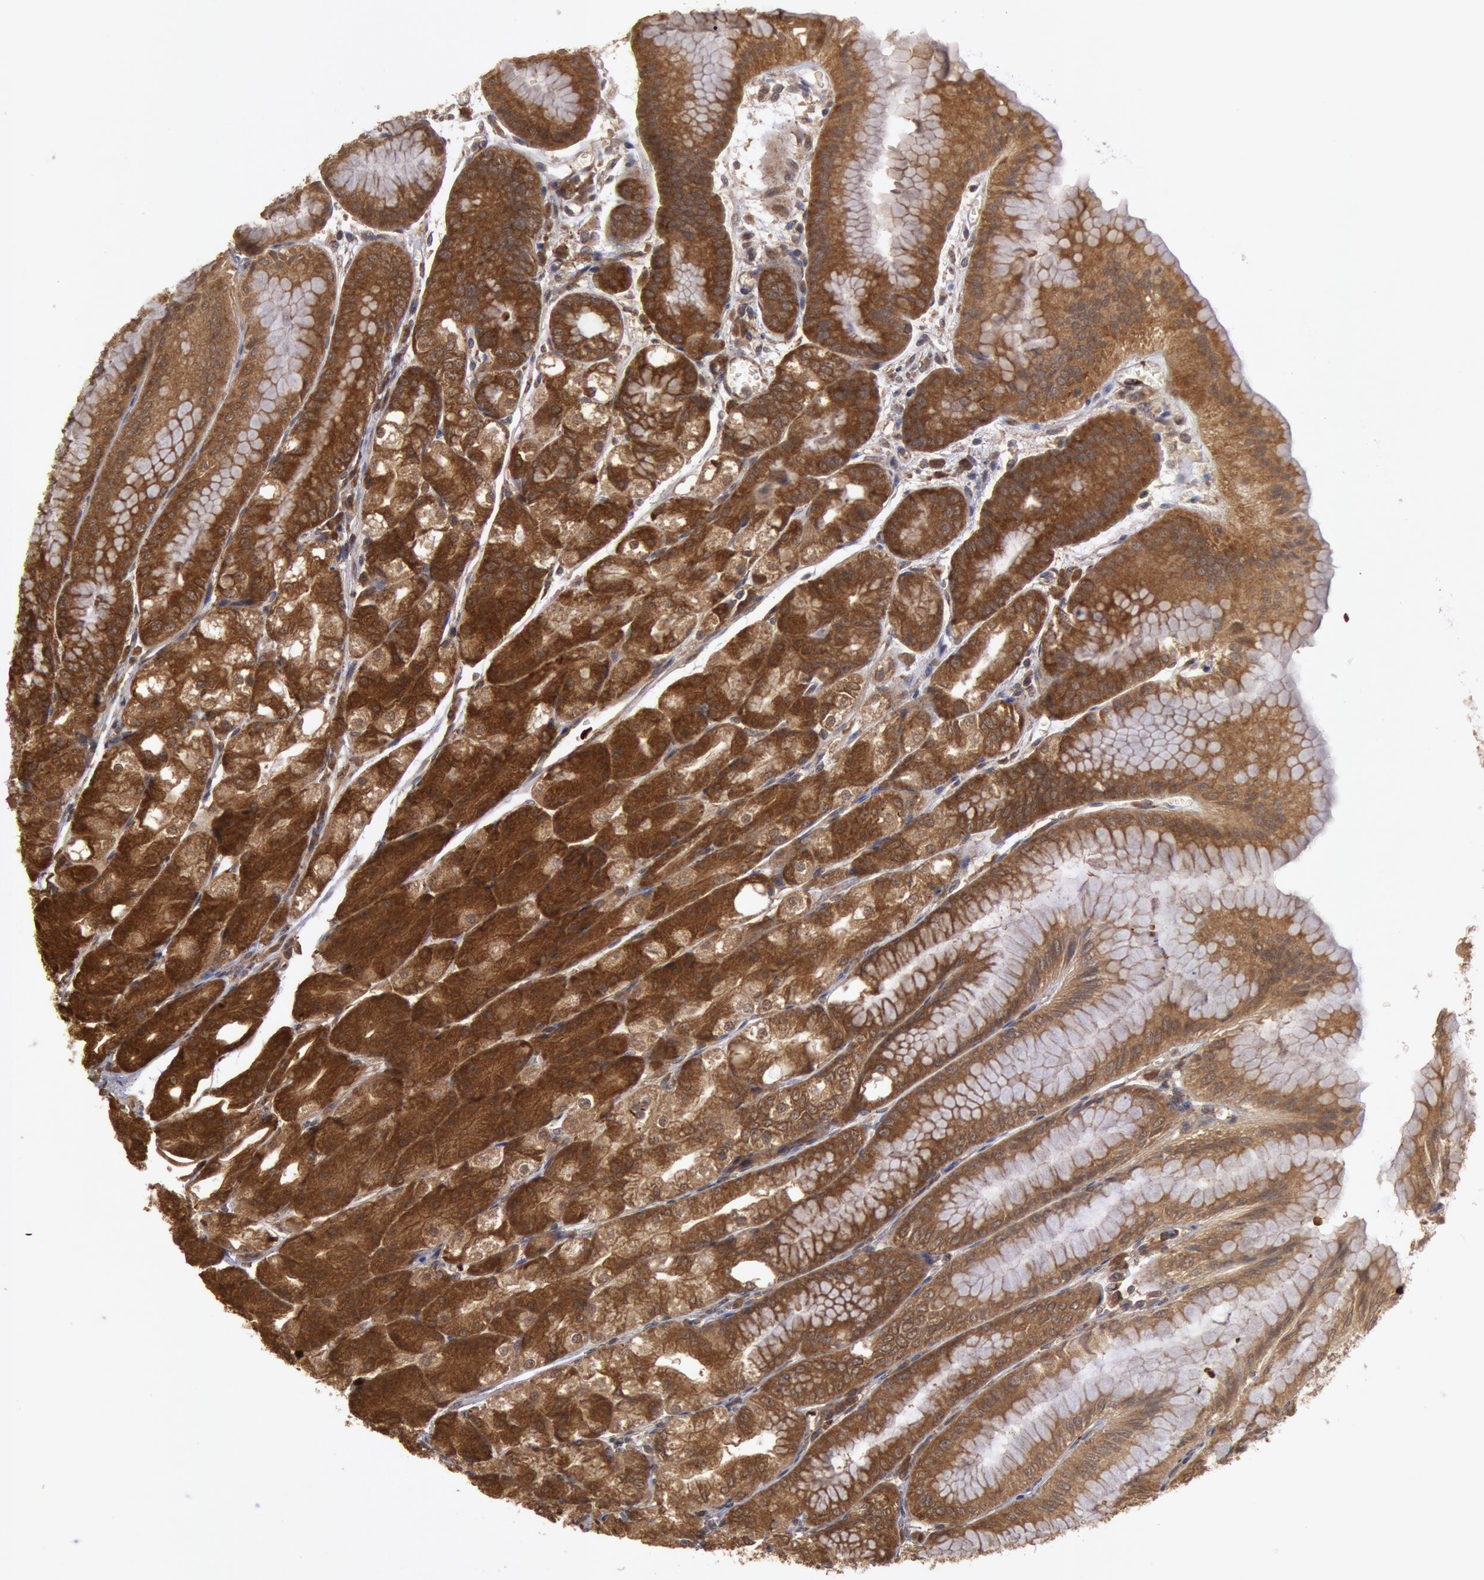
{"staining": {"intensity": "strong", "quantity": ">75%", "location": "cytoplasmic/membranous"}, "tissue": "stomach", "cell_type": "Glandular cells", "image_type": "normal", "snomed": [{"axis": "morphology", "description": "Normal tissue, NOS"}, {"axis": "topography", "description": "Stomach, lower"}], "caption": "Immunohistochemistry (IHC) histopathology image of unremarkable stomach stained for a protein (brown), which displays high levels of strong cytoplasmic/membranous staining in approximately >75% of glandular cells.", "gene": "USP14", "patient": {"sex": "male", "age": 71}}